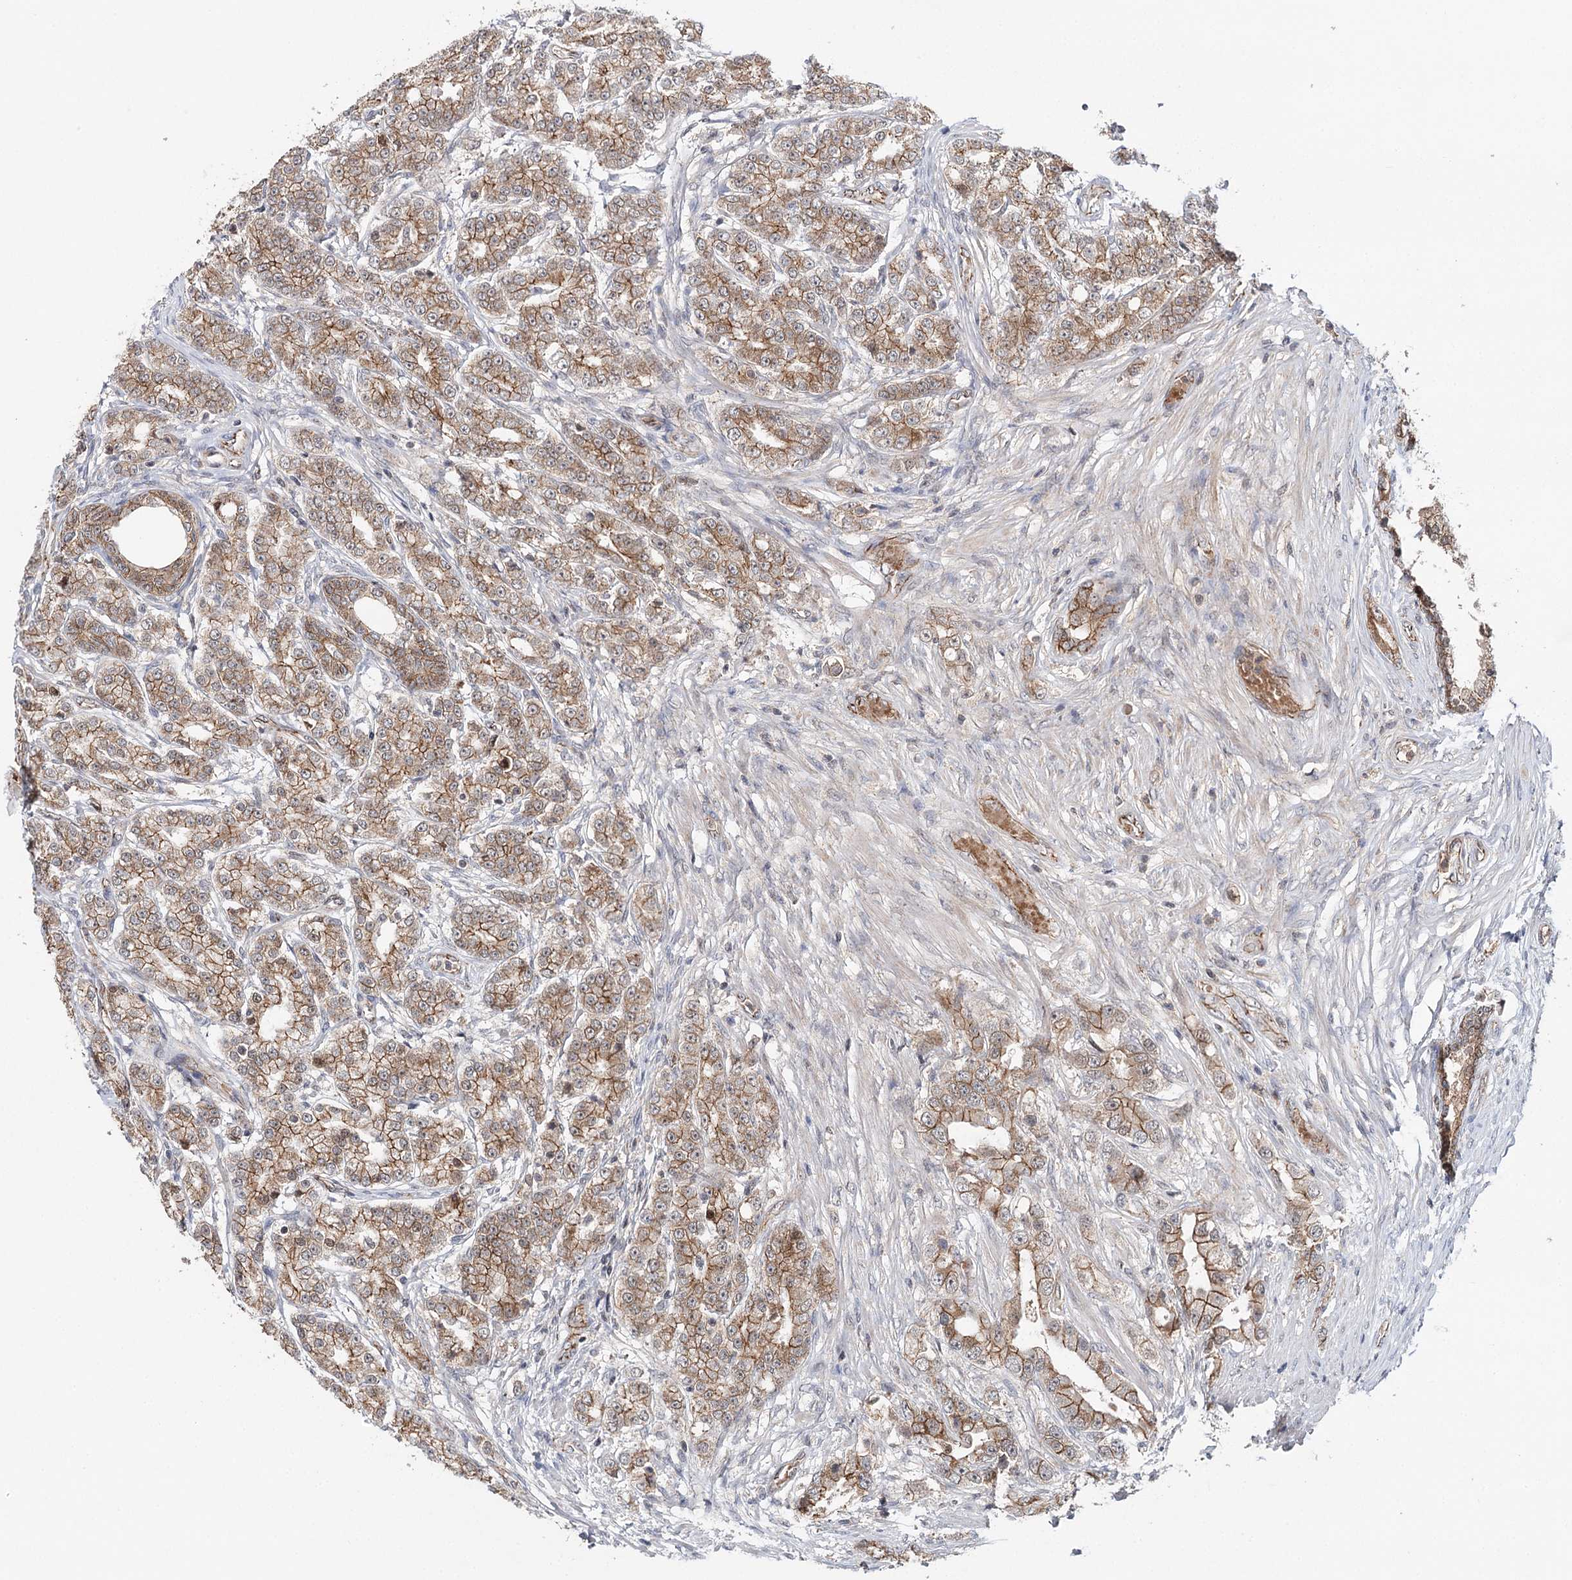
{"staining": {"intensity": "moderate", "quantity": ">75%", "location": "cytoplasmic/membranous"}, "tissue": "prostate cancer", "cell_type": "Tumor cells", "image_type": "cancer", "snomed": [{"axis": "morphology", "description": "Adenocarcinoma, High grade"}, {"axis": "topography", "description": "Prostate"}], "caption": "Prostate cancer (high-grade adenocarcinoma) stained with immunohistochemistry (IHC) shows moderate cytoplasmic/membranous positivity in about >75% of tumor cells.", "gene": "PKP4", "patient": {"sex": "male", "age": 69}}